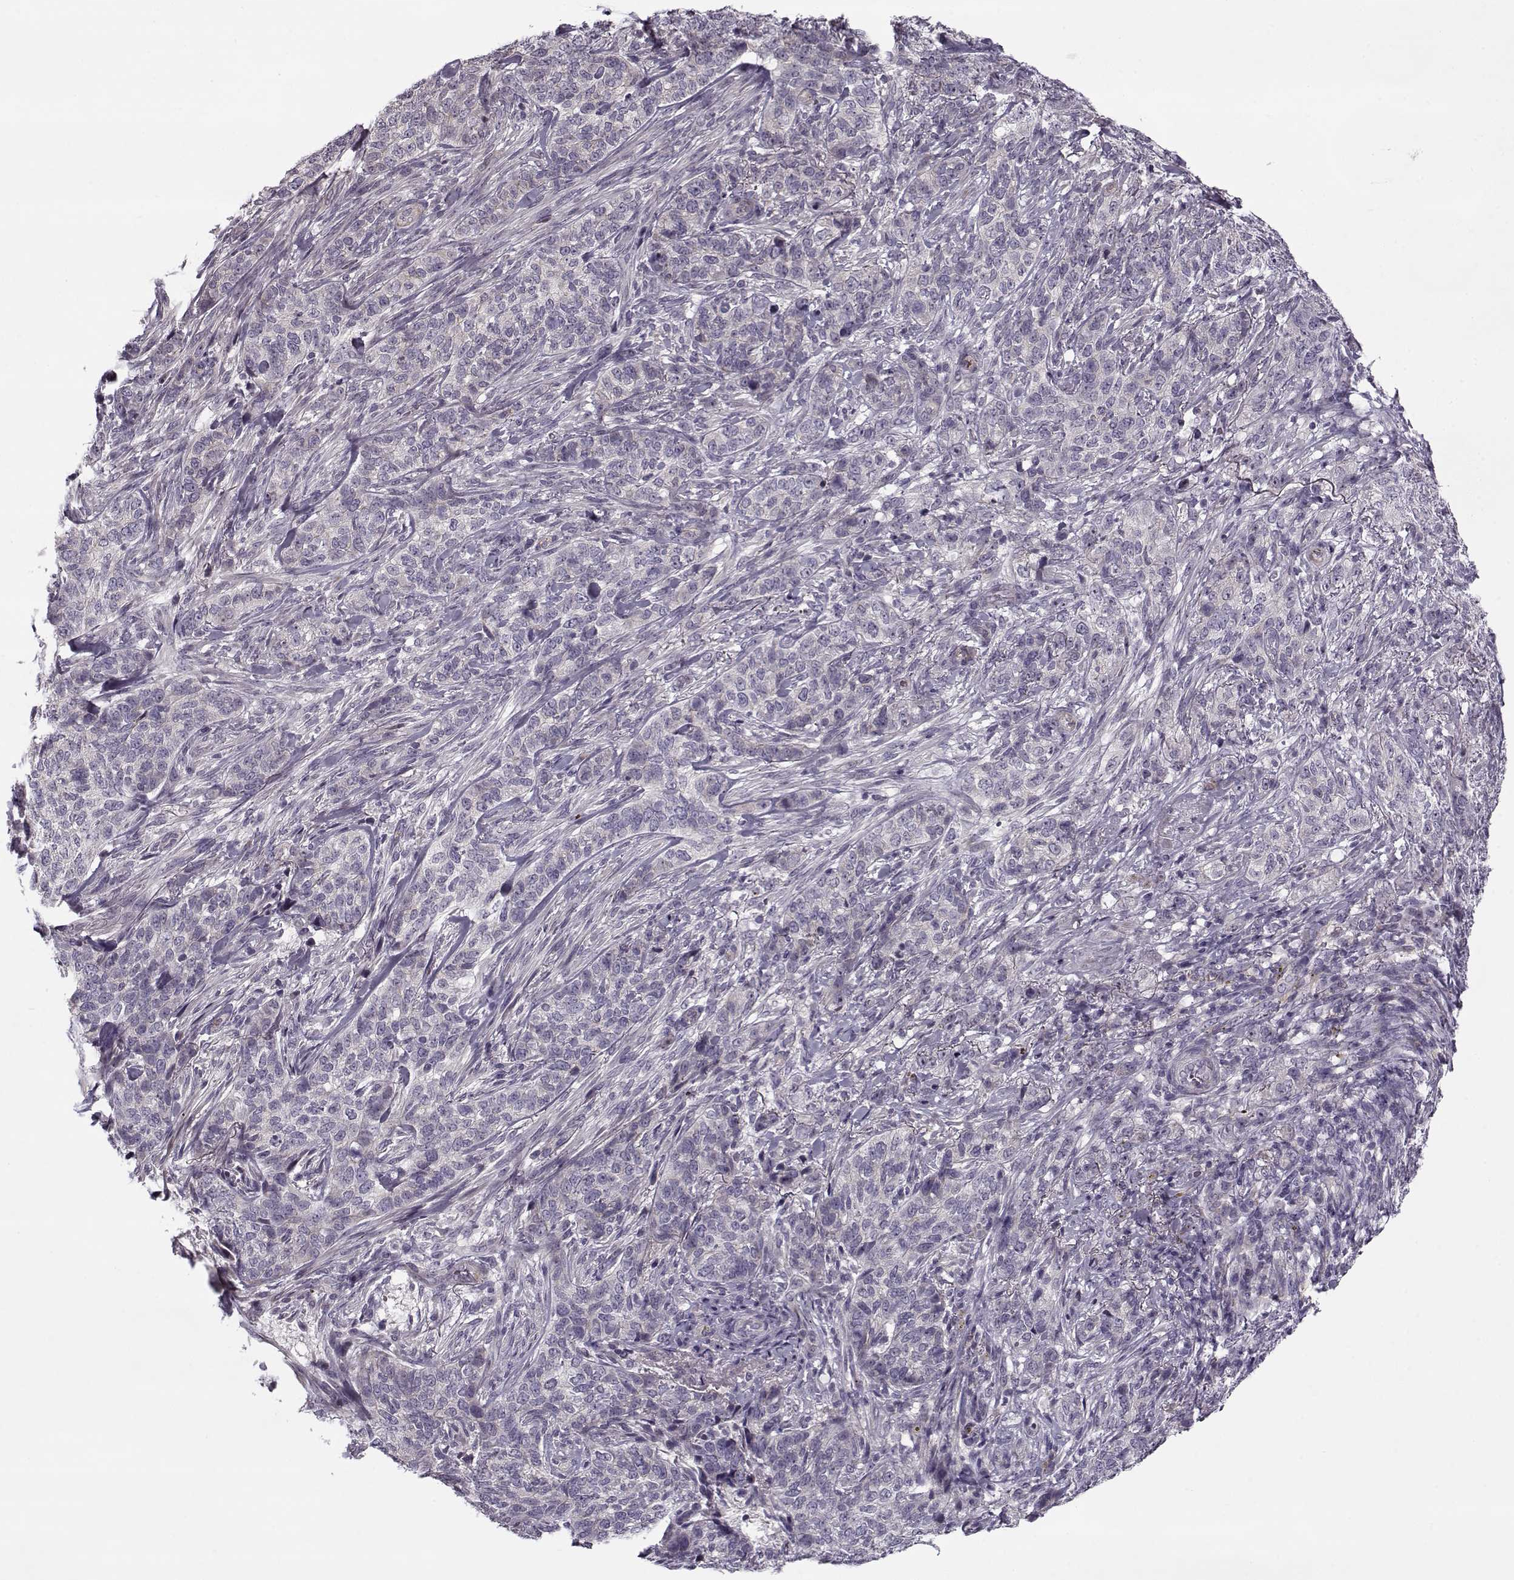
{"staining": {"intensity": "negative", "quantity": "none", "location": "none"}, "tissue": "skin cancer", "cell_type": "Tumor cells", "image_type": "cancer", "snomed": [{"axis": "morphology", "description": "Basal cell carcinoma"}, {"axis": "topography", "description": "Skin"}], "caption": "Immunohistochemistry (IHC) of skin basal cell carcinoma displays no staining in tumor cells.", "gene": "PNMT", "patient": {"sex": "female", "age": 69}}